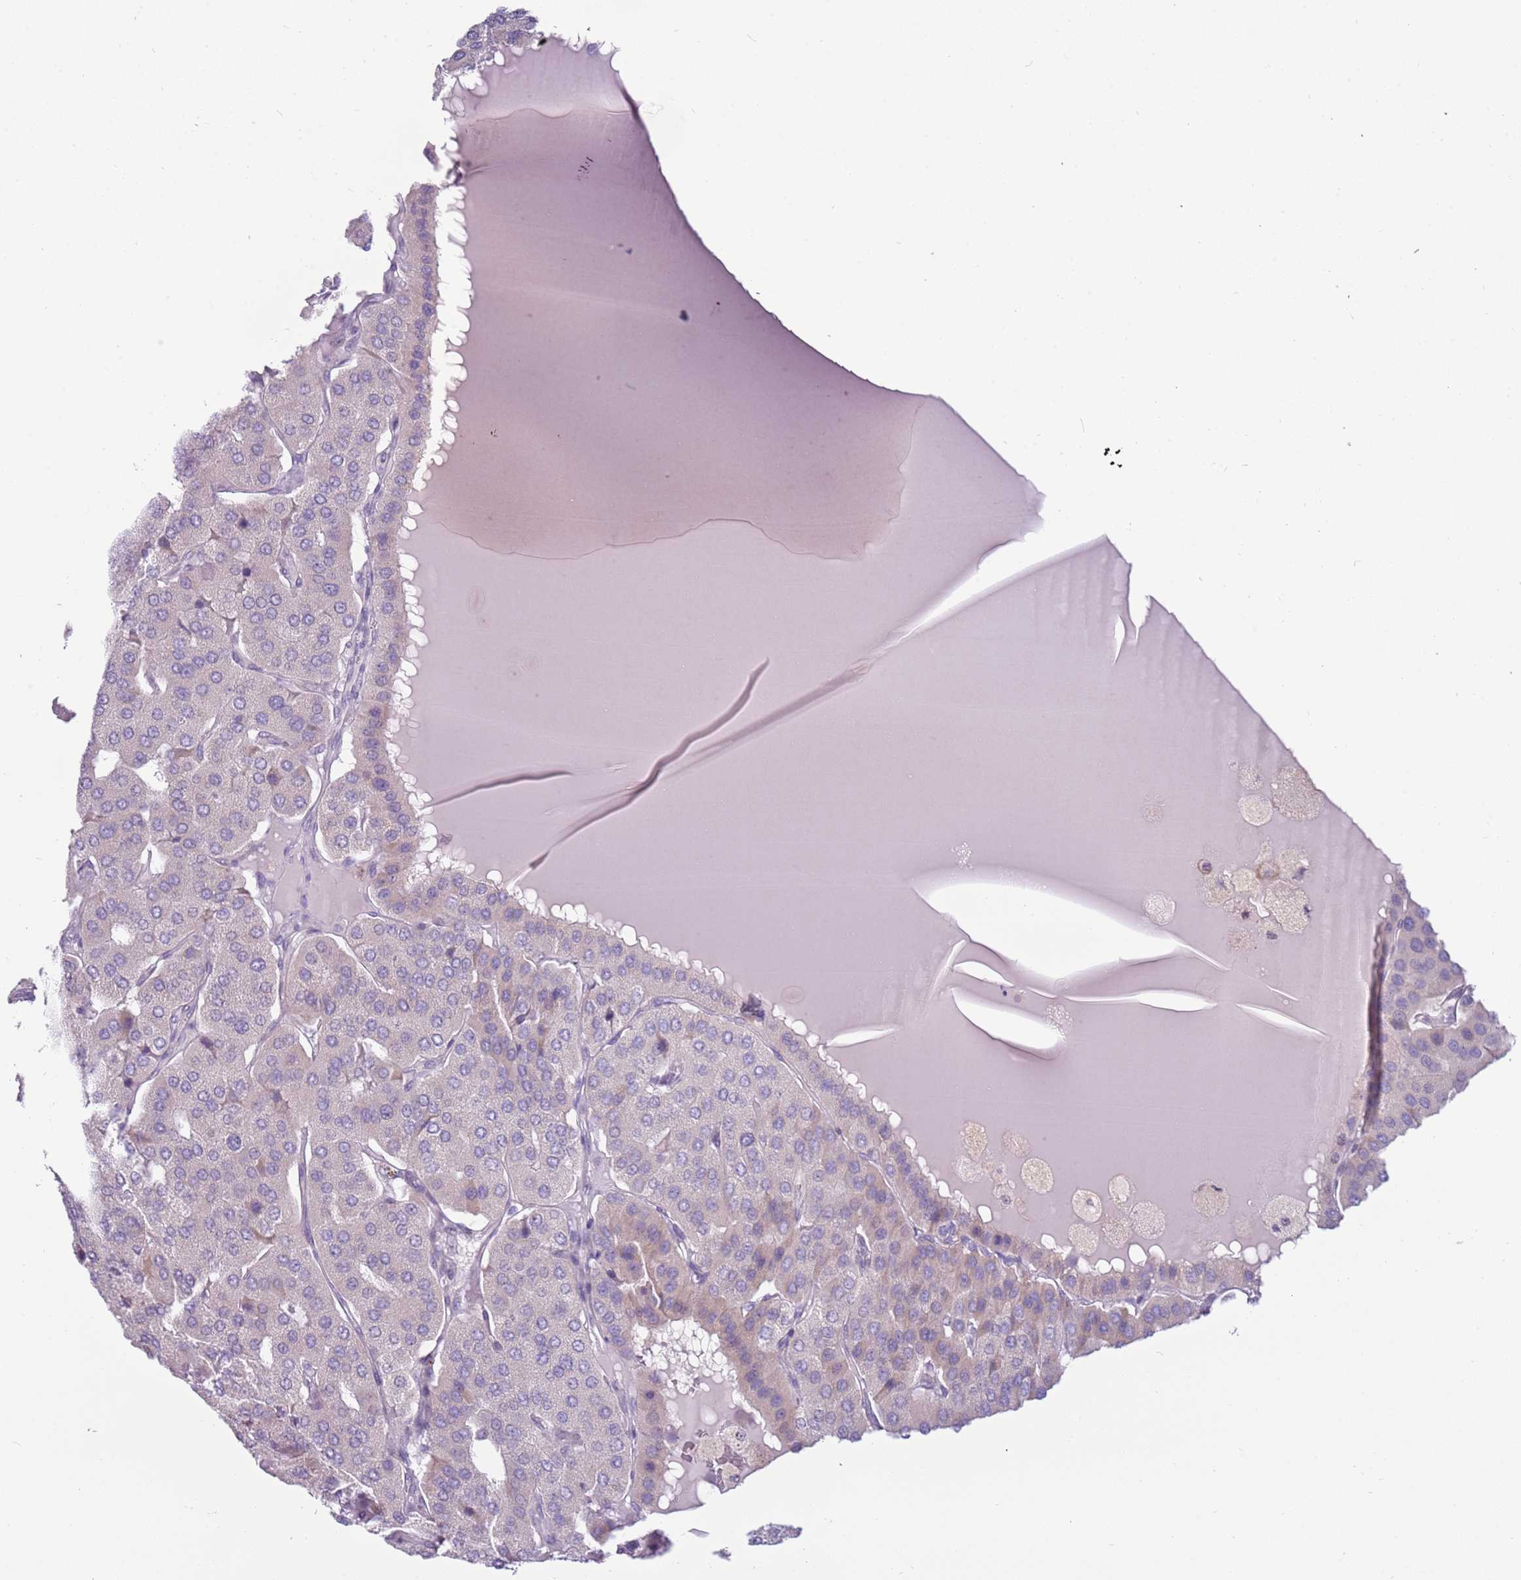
{"staining": {"intensity": "negative", "quantity": "none", "location": "none"}, "tissue": "parathyroid gland", "cell_type": "Glandular cells", "image_type": "normal", "snomed": [{"axis": "morphology", "description": "Normal tissue, NOS"}, {"axis": "morphology", "description": "Adenoma, NOS"}, {"axis": "topography", "description": "Parathyroid gland"}], "caption": "IHC of unremarkable parathyroid gland exhibits no staining in glandular cells.", "gene": "UCMA", "patient": {"sex": "female", "age": 86}}